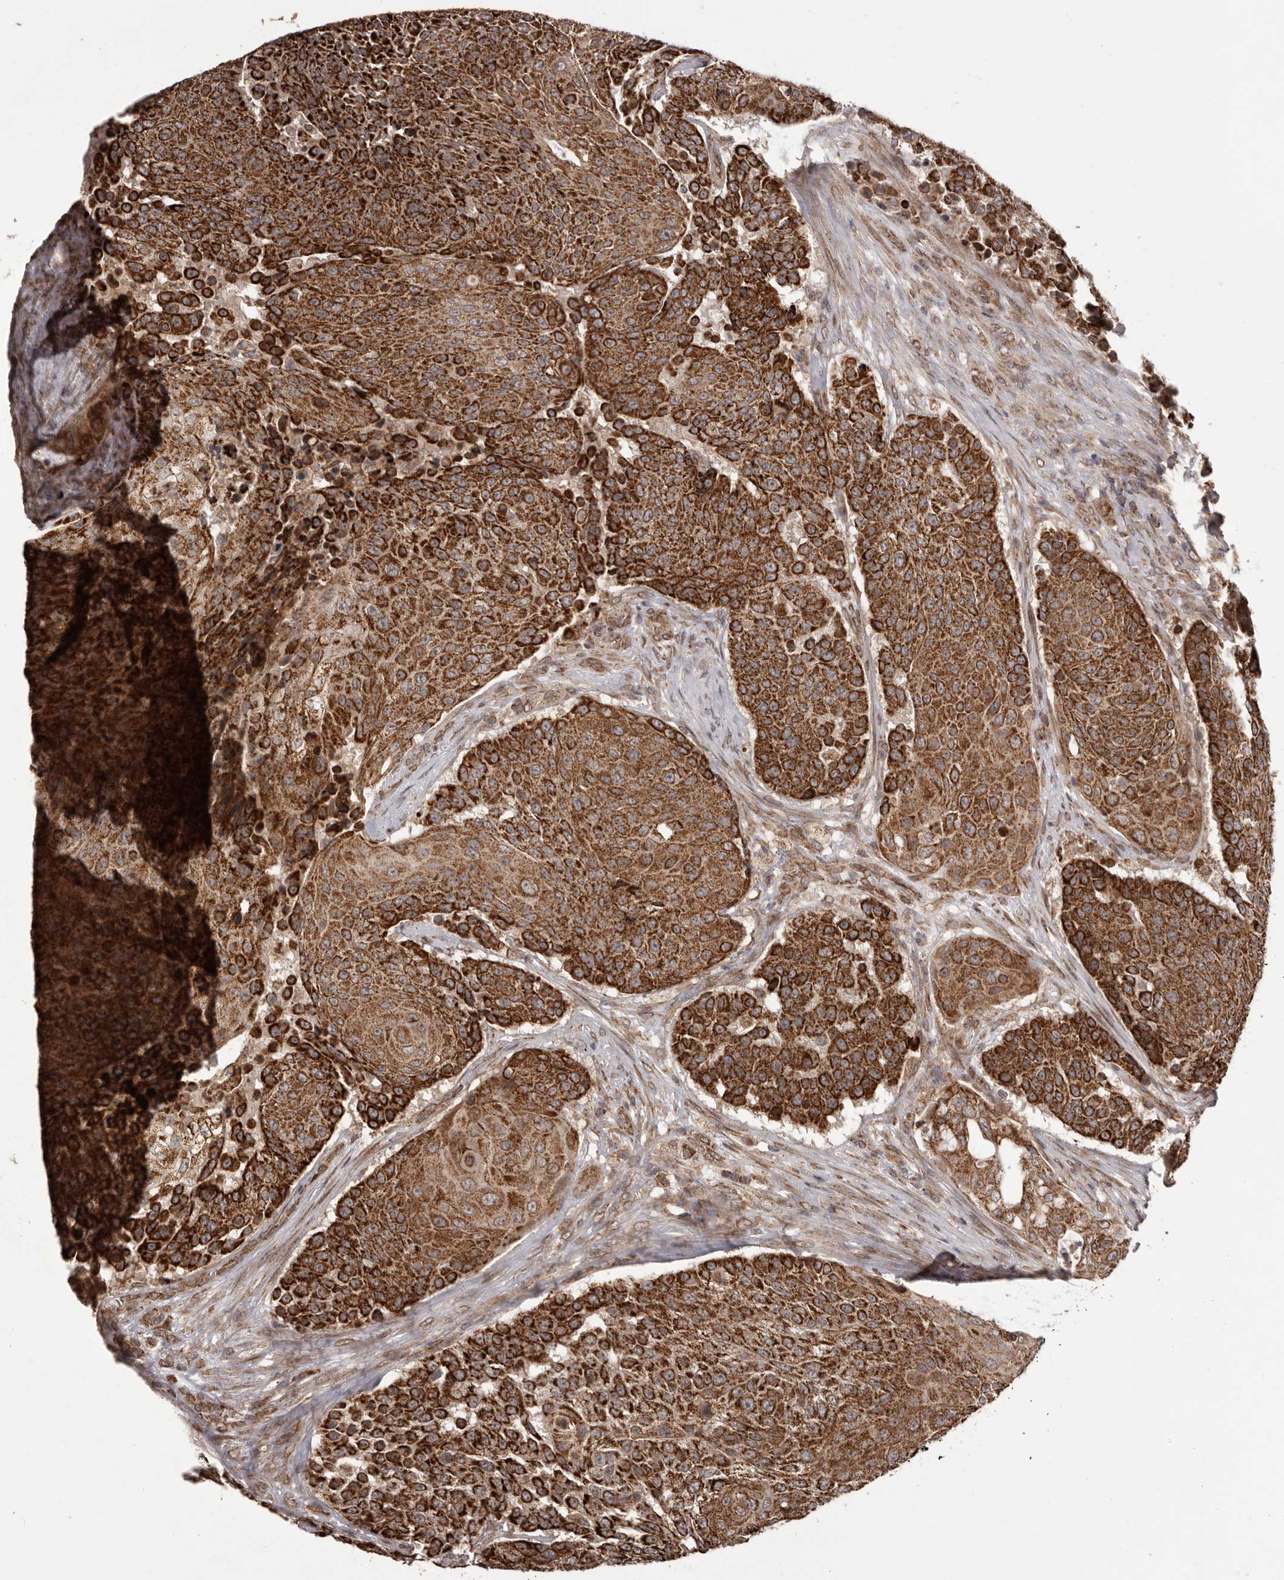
{"staining": {"intensity": "strong", "quantity": ">75%", "location": "cytoplasmic/membranous"}, "tissue": "urothelial cancer", "cell_type": "Tumor cells", "image_type": "cancer", "snomed": [{"axis": "morphology", "description": "Urothelial carcinoma, High grade"}, {"axis": "topography", "description": "Urinary bladder"}], "caption": "A histopathology image showing strong cytoplasmic/membranous positivity in approximately >75% of tumor cells in urothelial carcinoma (high-grade), as visualized by brown immunohistochemical staining.", "gene": "CHRM2", "patient": {"sex": "female", "age": 63}}